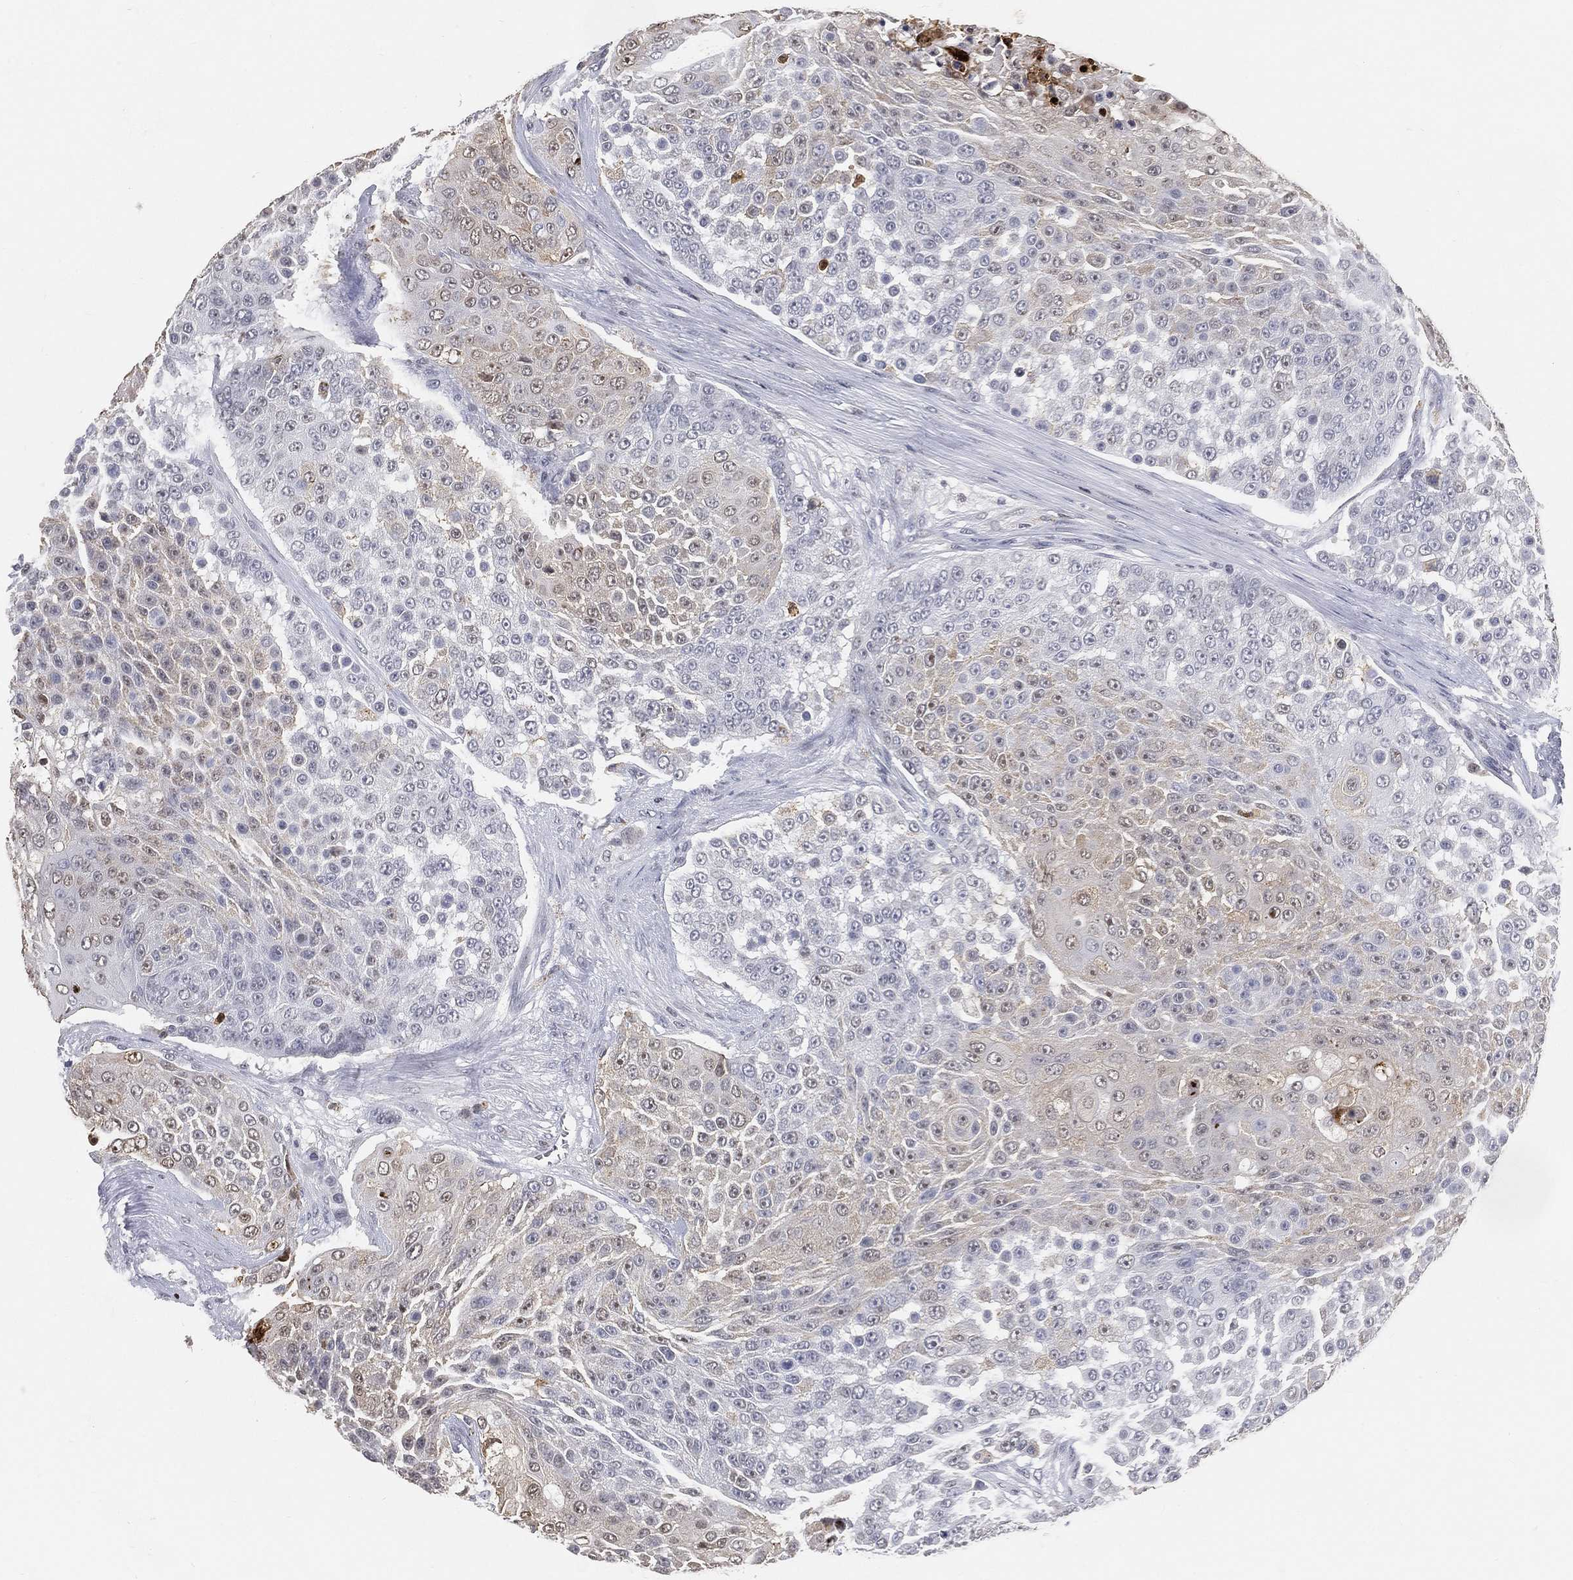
{"staining": {"intensity": "negative", "quantity": "none", "location": "none"}, "tissue": "urothelial cancer", "cell_type": "Tumor cells", "image_type": "cancer", "snomed": [{"axis": "morphology", "description": "Urothelial carcinoma, High grade"}, {"axis": "topography", "description": "Urinary bladder"}], "caption": "Tumor cells are negative for brown protein staining in urothelial carcinoma (high-grade).", "gene": "ARG1", "patient": {"sex": "female", "age": 63}}